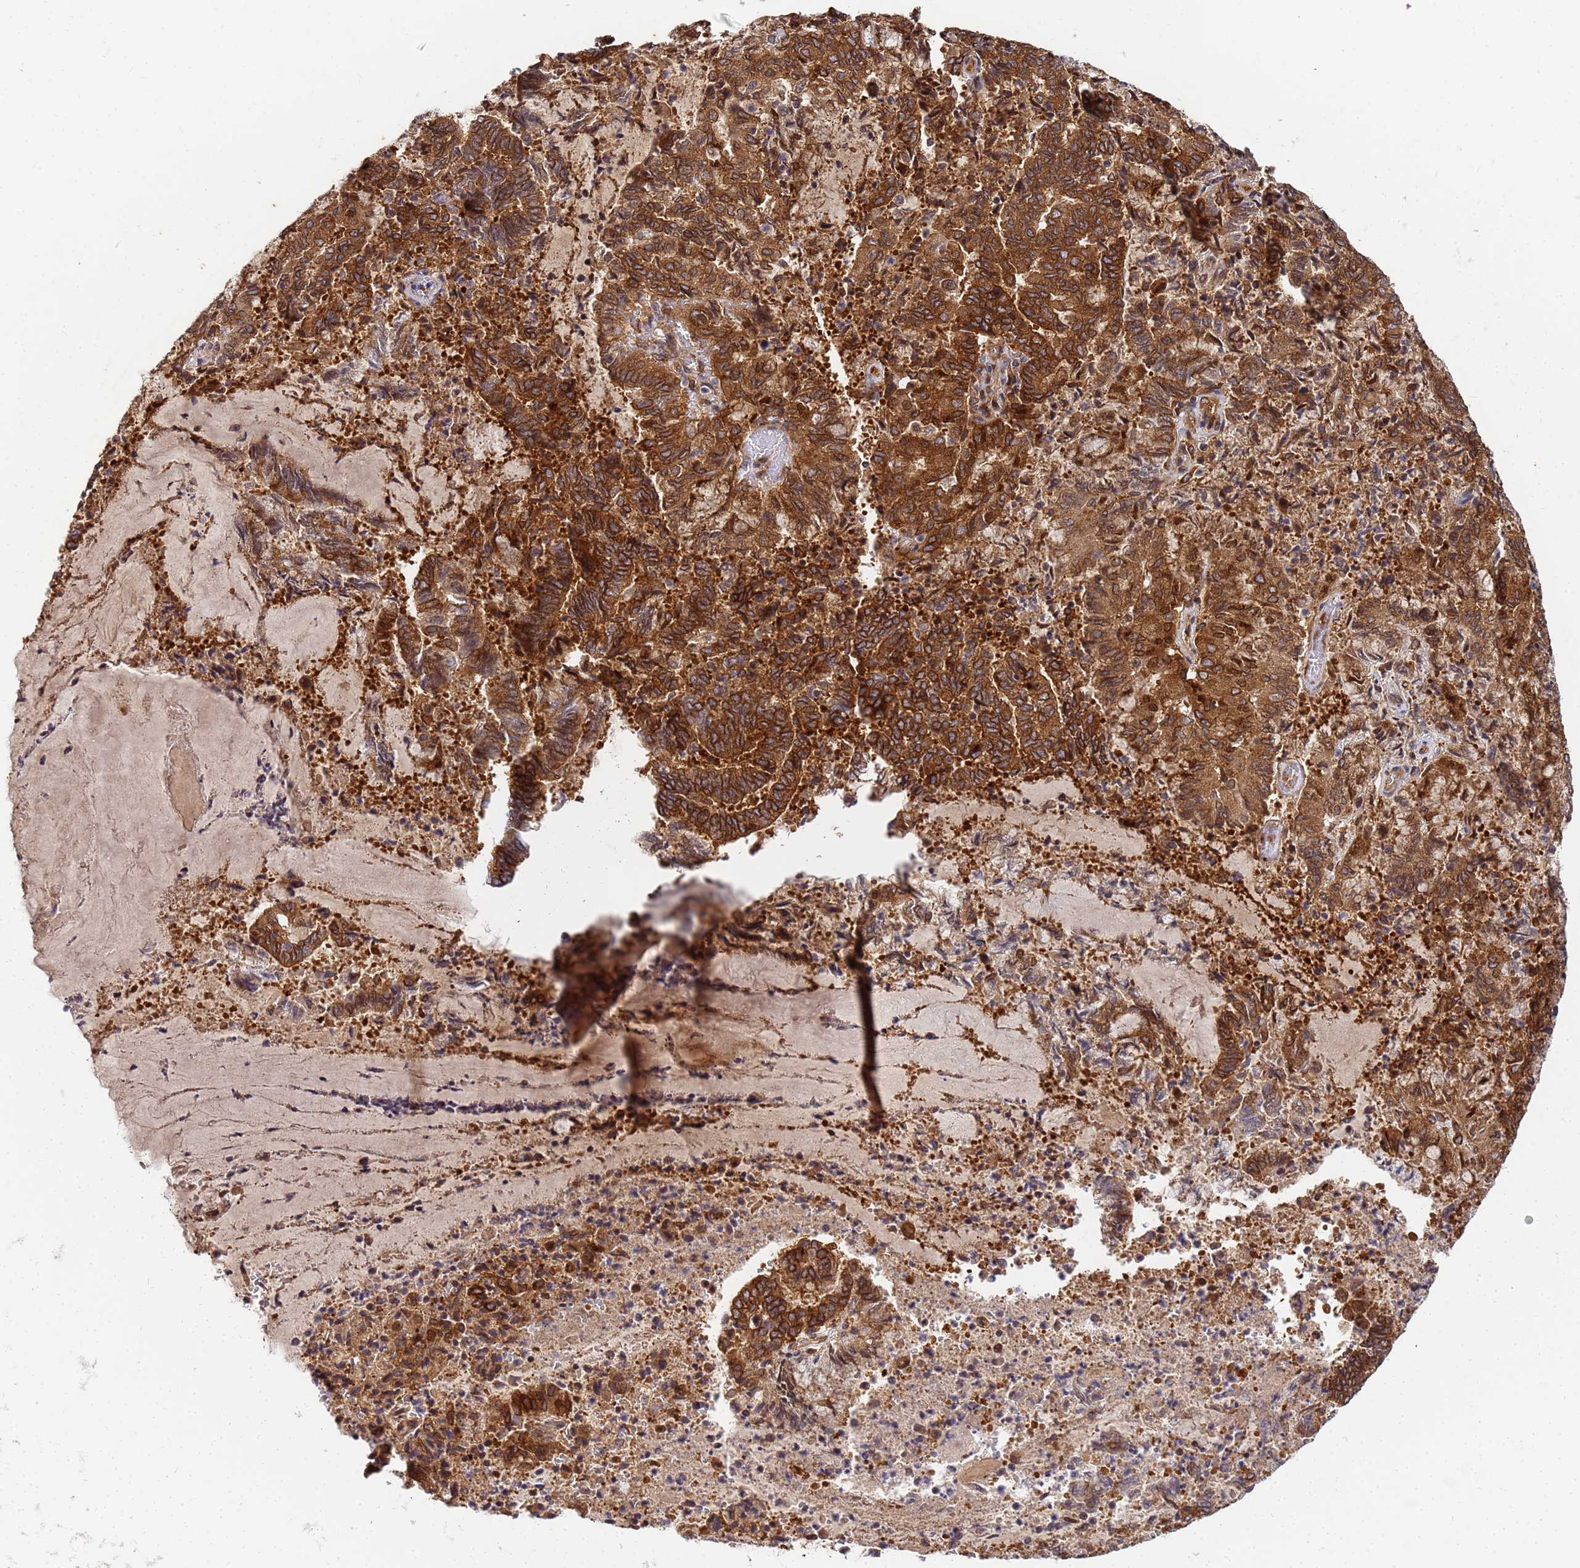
{"staining": {"intensity": "strong", "quantity": ">75%", "location": "cytoplasmic/membranous"}, "tissue": "endometrial cancer", "cell_type": "Tumor cells", "image_type": "cancer", "snomed": [{"axis": "morphology", "description": "Adenocarcinoma, NOS"}, {"axis": "topography", "description": "Endometrium"}], "caption": "Endometrial cancer was stained to show a protein in brown. There is high levels of strong cytoplasmic/membranous staining in about >75% of tumor cells.", "gene": "UNC93B1", "patient": {"sex": "female", "age": 80}}